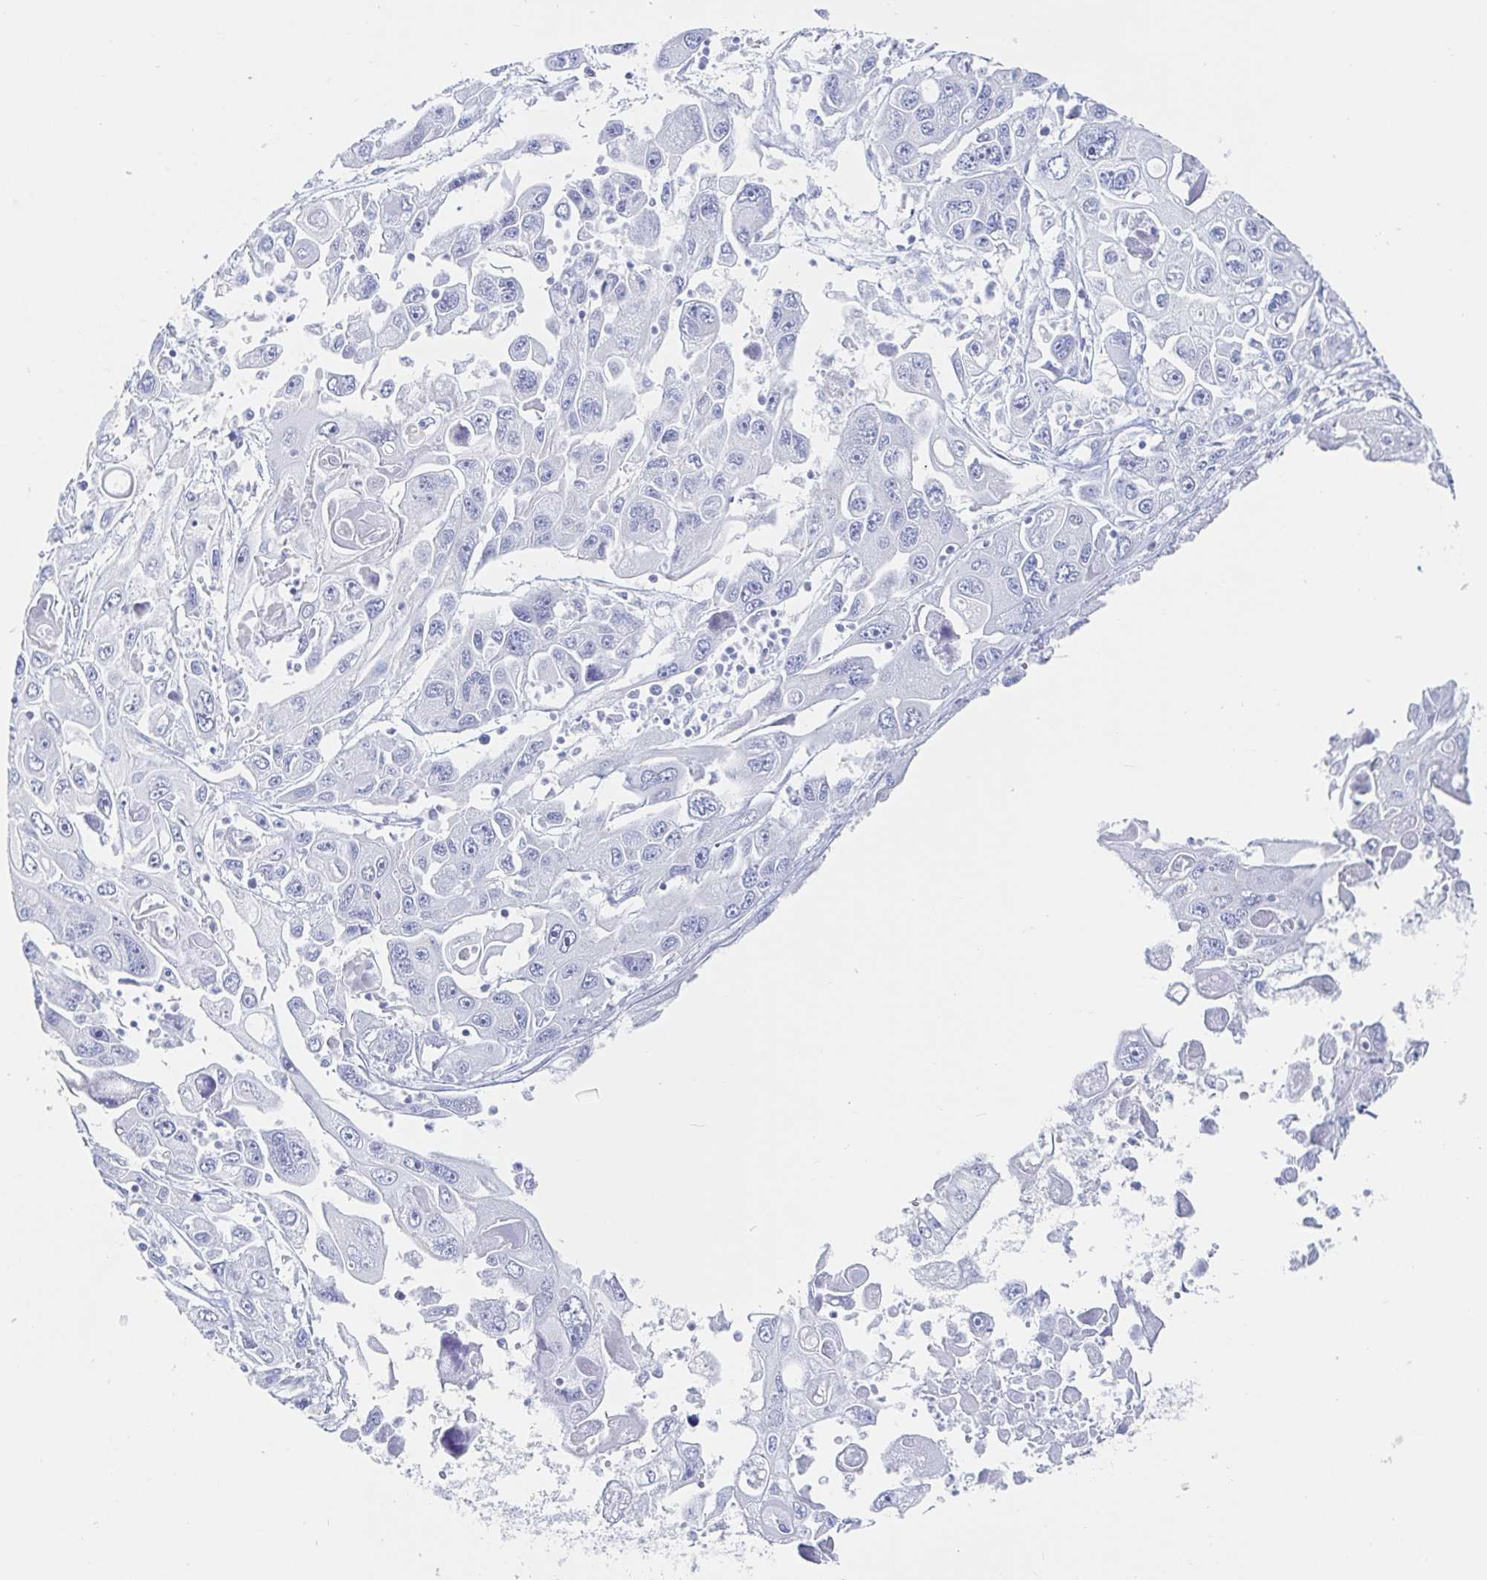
{"staining": {"intensity": "negative", "quantity": "none", "location": "none"}, "tissue": "pancreatic cancer", "cell_type": "Tumor cells", "image_type": "cancer", "snomed": [{"axis": "morphology", "description": "Adenocarcinoma, NOS"}, {"axis": "topography", "description": "Pancreas"}], "caption": "Immunohistochemistry photomicrograph of pancreatic adenocarcinoma stained for a protein (brown), which demonstrates no positivity in tumor cells. (DAB (3,3'-diaminobenzidine) immunohistochemistry with hematoxylin counter stain).", "gene": "PACSIN1", "patient": {"sex": "male", "age": 70}}